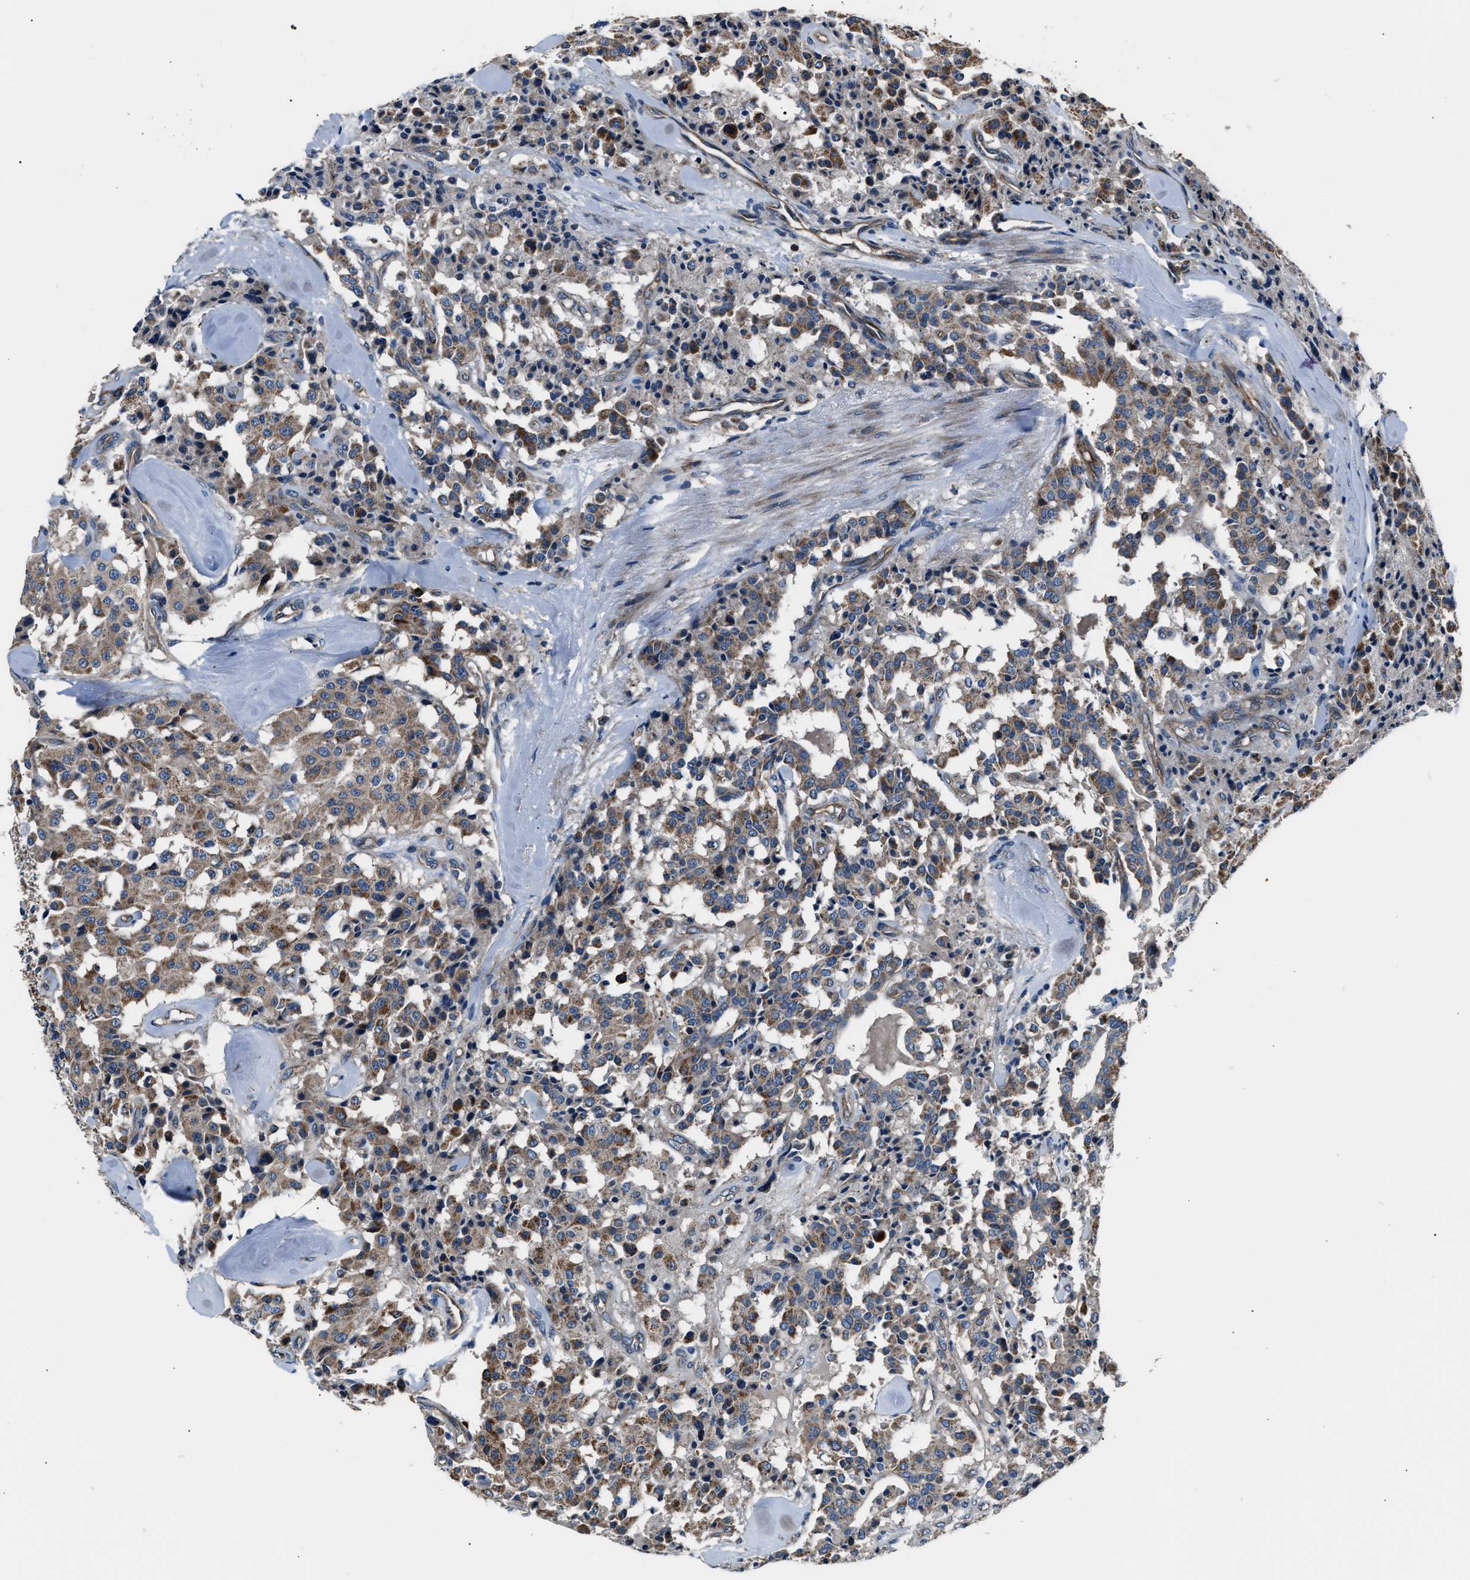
{"staining": {"intensity": "moderate", "quantity": ">75%", "location": "cytoplasmic/membranous"}, "tissue": "carcinoid", "cell_type": "Tumor cells", "image_type": "cancer", "snomed": [{"axis": "morphology", "description": "Carcinoid, malignant, NOS"}, {"axis": "topography", "description": "Lung"}], "caption": "Immunohistochemistry of human carcinoid (malignant) demonstrates medium levels of moderate cytoplasmic/membranous staining in about >75% of tumor cells. (brown staining indicates protein expression, while blue staining denotes nuclei).", "gene": "GGCT", "patient": {"sex": "male", "age": 30}}